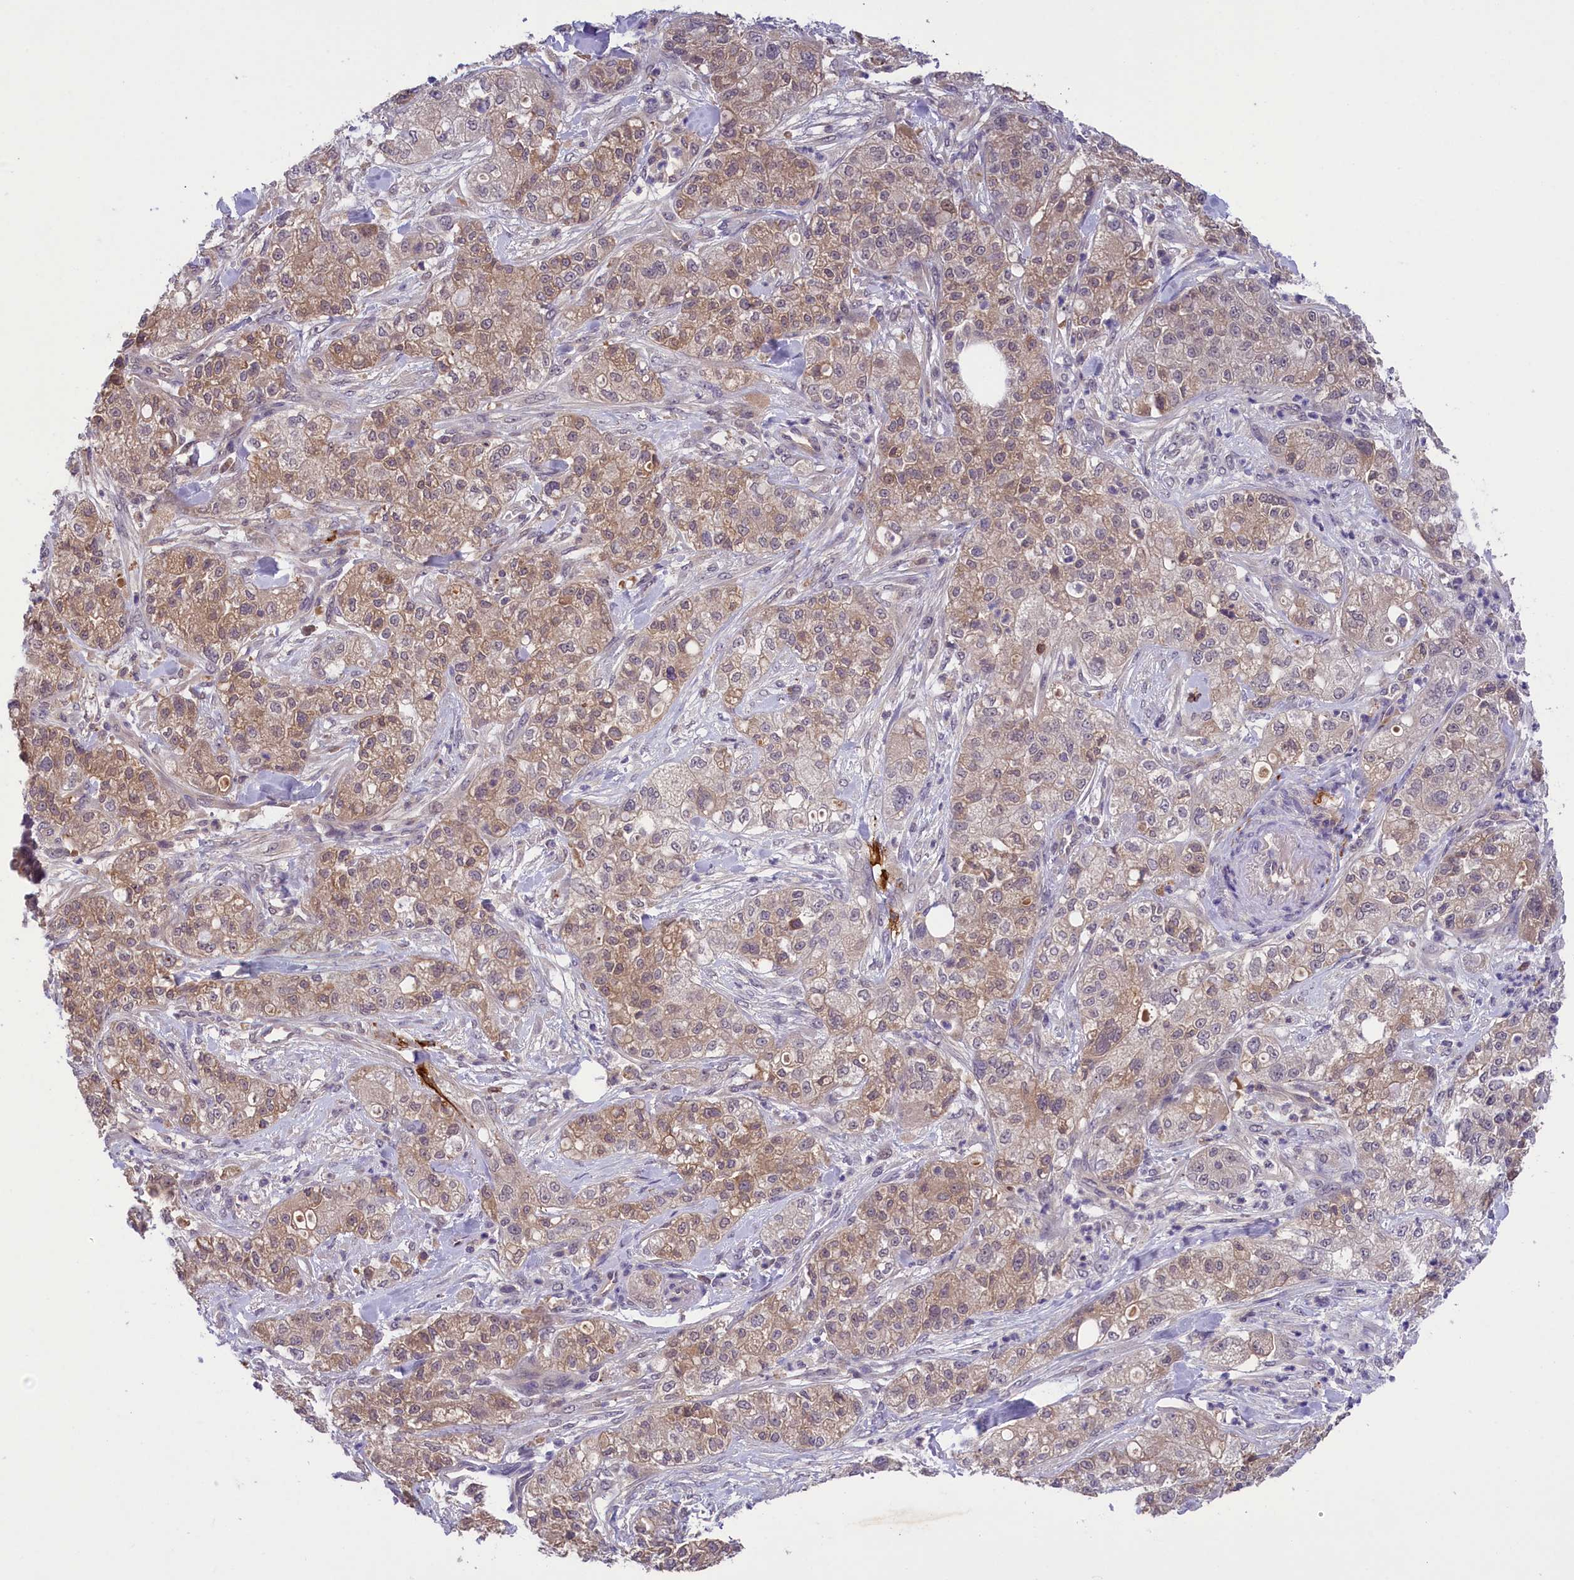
{"staining": {"intensity": "weak", "quantity": ">75%", "location": "cytoplasmic/membranous"}, "tissue": "pancreatic cancer", "cell_type": "Tumor cells", "image_type": "cancer", "snomed": [{"axis": "morphology", "description": "Adenocarcinoma, NOS"}, {"axis": "topography", "description": "Pancreas"}], "caption": "This micrograph reveals pancreatic adenocarcinoma stained with immunohistochemistry to label a protein in brown. The cytoplasmic/membranous of tumor cells show weak positivity for the protein. Nuclei are counter-stained blue.", "gene": "STYX", "patient": {"sex": "female", "age": 78}}